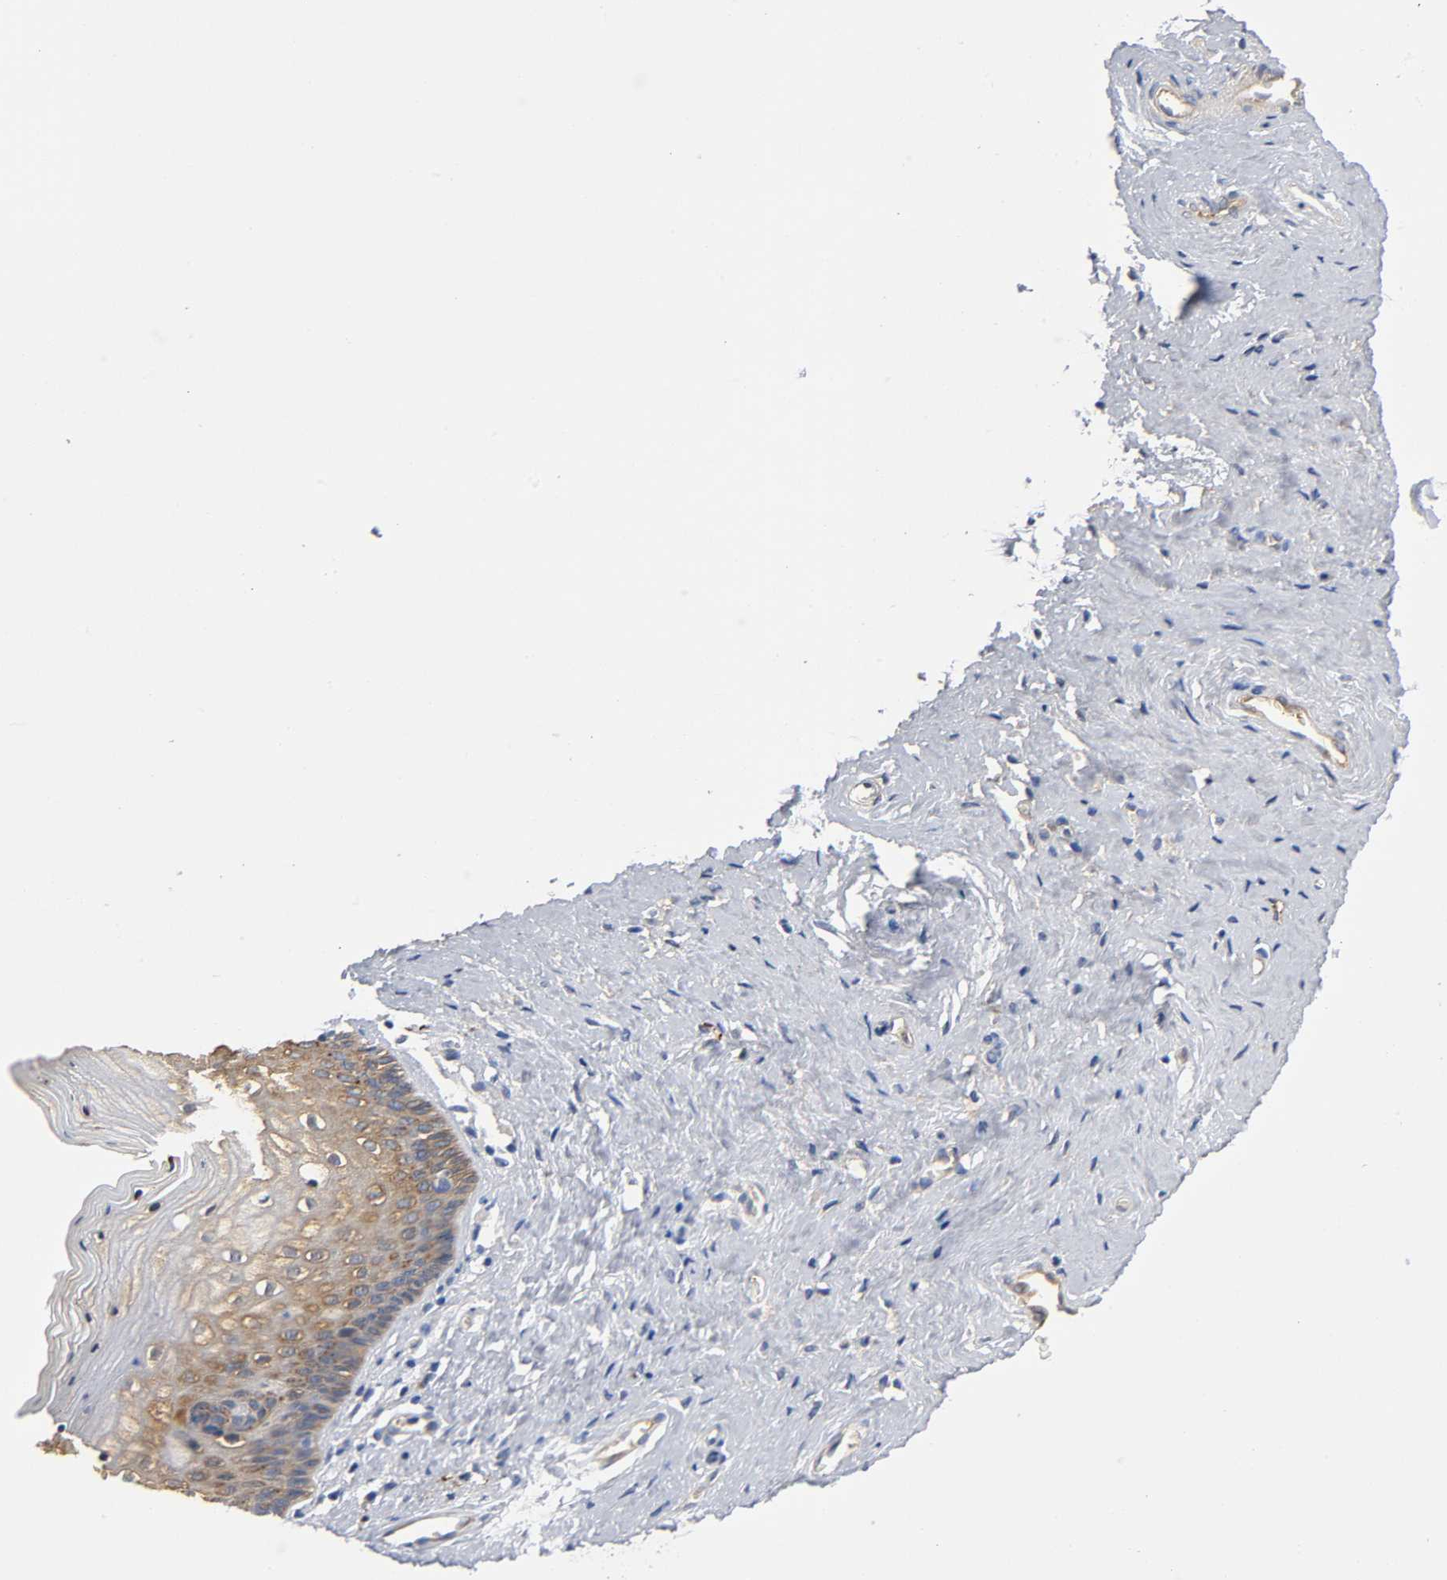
{"staining": {"intensity": "moderate", "quantity": "25%-75%", "location": "cytoplasmic/membranous"}, "tissue": "vagina", "cell_type": "Squamous epithelial cells", "image_type": "normal", "snomed": [{"axis": "morphology", "description": "Normal tissue, NOS"}, {"axis": "topography", "description": "Vagina"}], "caption": "Squamous epithelial cells demonstrate medium levels of moderate cytoplasmic/membranous staining in approximately 25%-75% of cells in benign vagina. (Brightfield microscopy of DAB IHC at high magnification).", "gene": "TNC", "patient": {"sex": "female", "age": 46}}